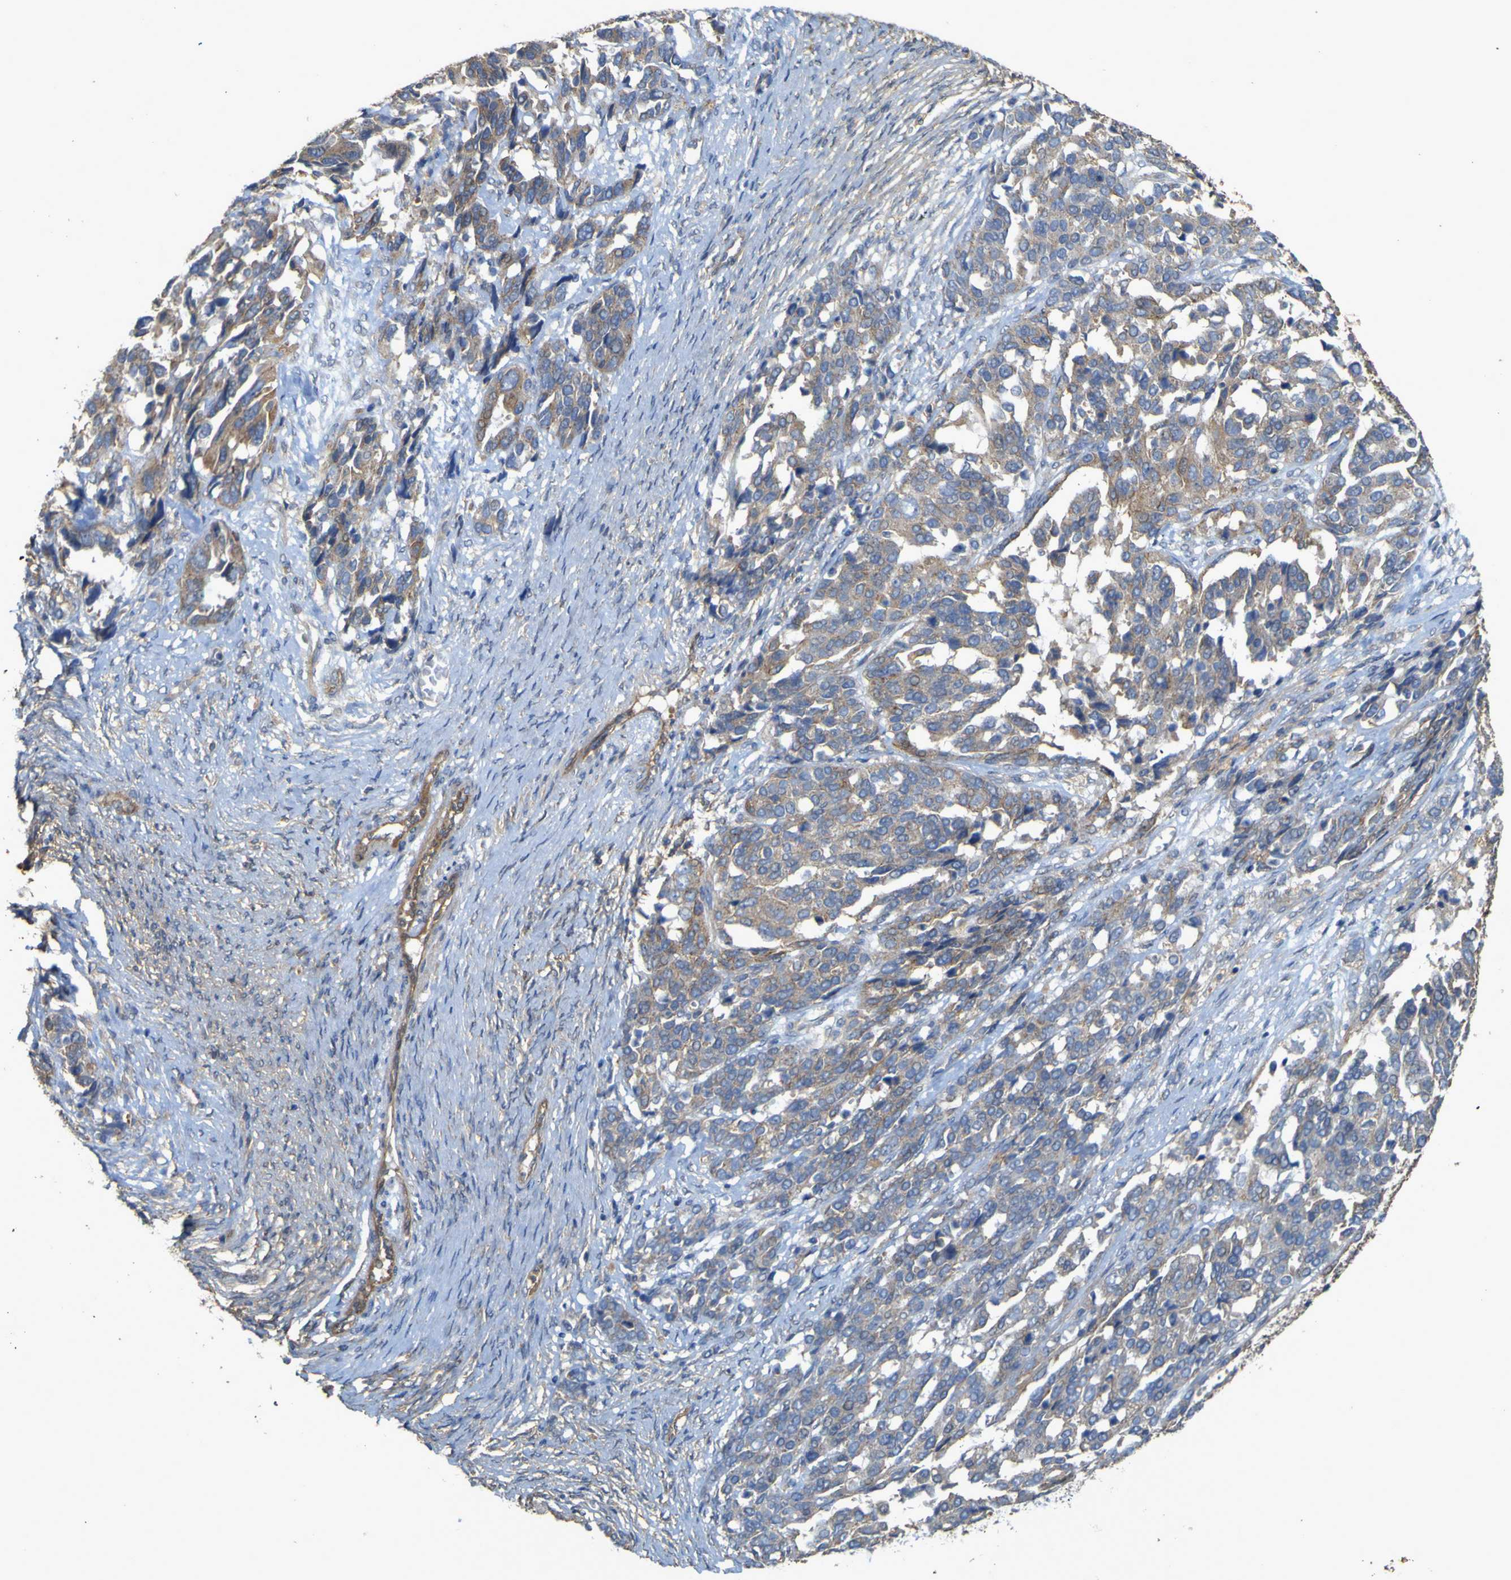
{"staining": {"intensity": "moderate", "quantity": ">75%", "location": "cytoplasmic/membranous"}, "tissue": "ovarian cancer", "cell_type": "Tumor cells", "image_type": "cancer", "snomed": [{"axis": "morphology", "description": "Cystadenocarcinoma, serous, NOS"}, {"axis": "topography", "description": "Ovary"}], "caption": "A micrograph of ovarian cancer stained for a protein demonstrates moderate cytoplasmic/membranous brown staining in tumor cells.", "gene": "TNFSF15", "patient": {"sex": "female", "age": 44}}